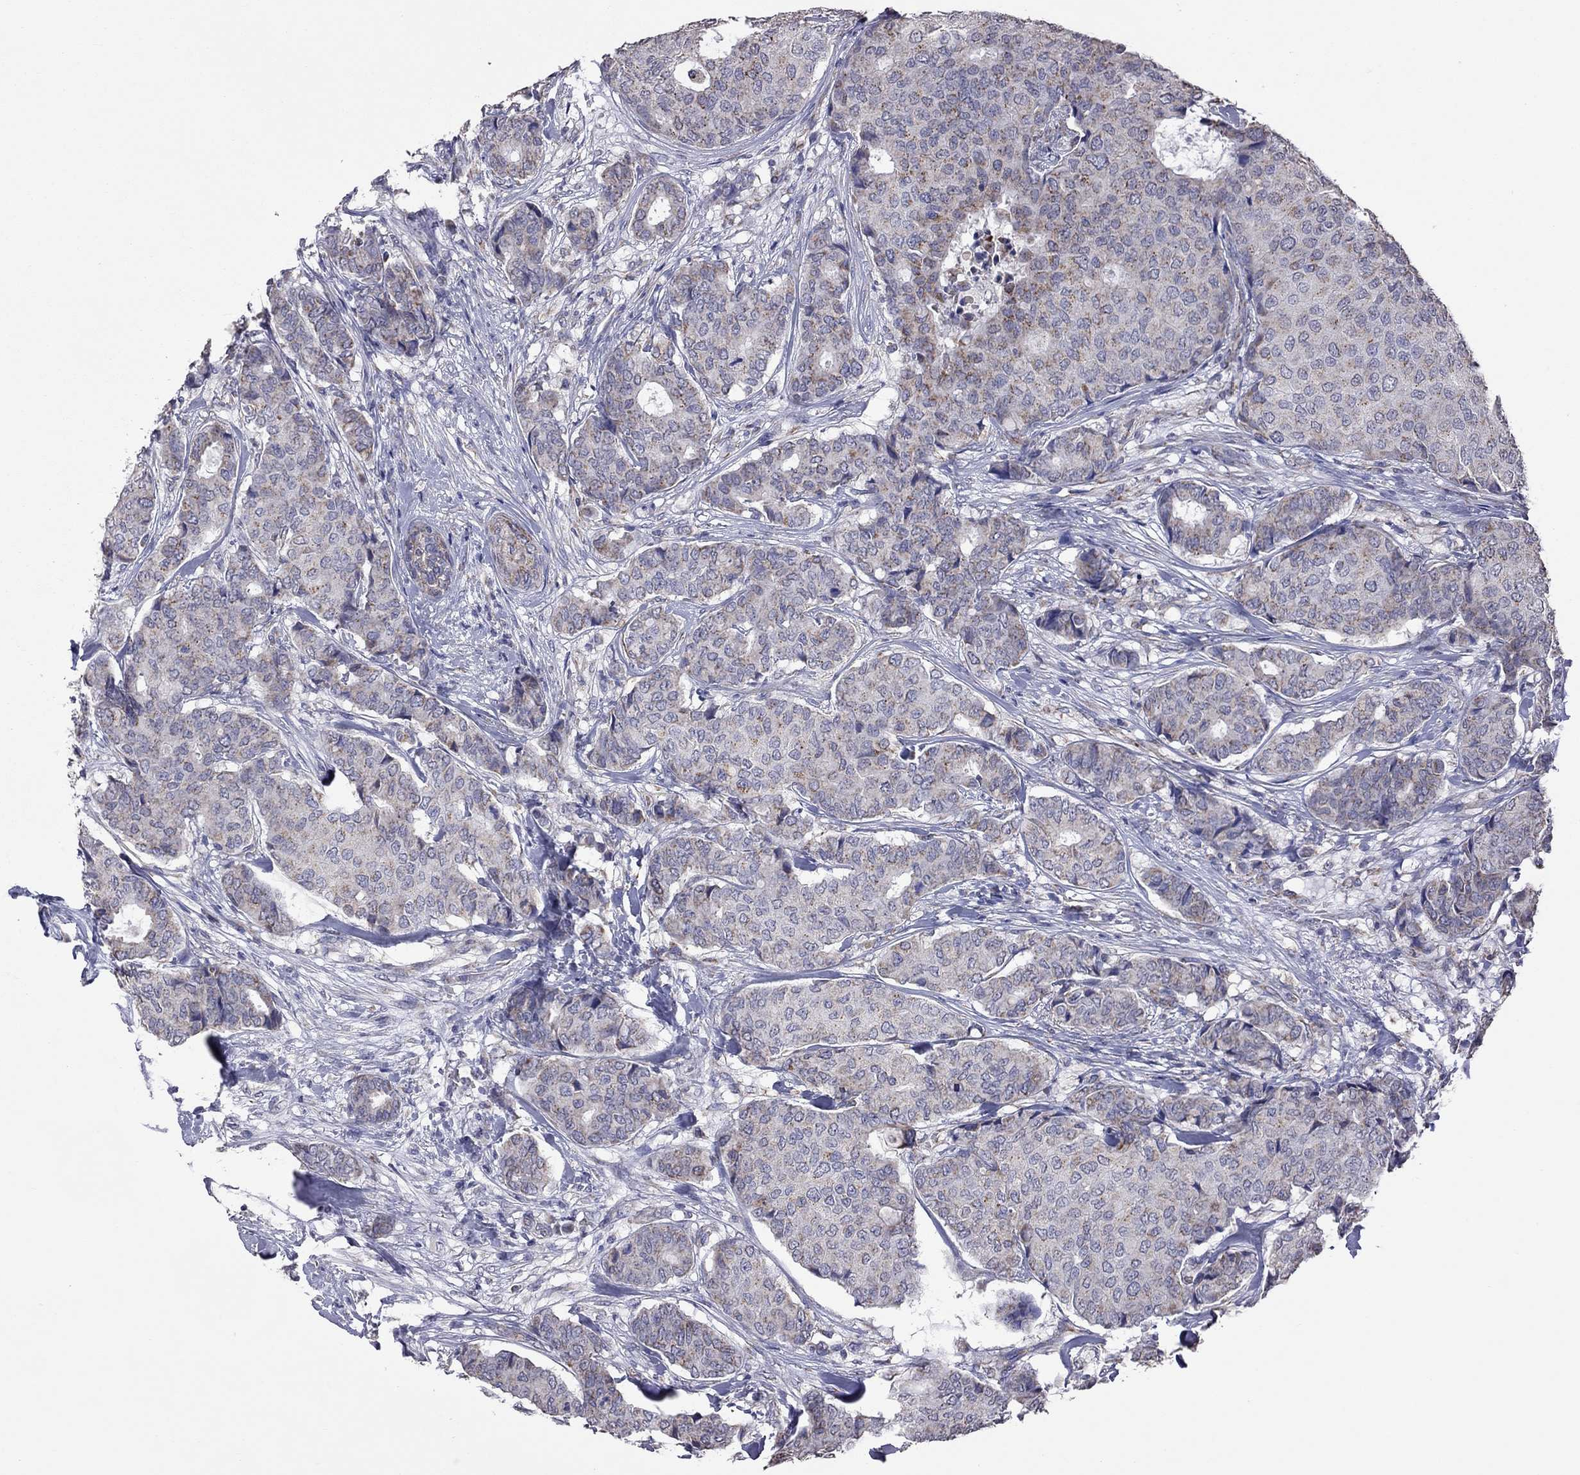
{"staining": {"intensity": "strong", "quantity": "<25%", "location": "cytoplasmic/membranous"}, "tissue": "breast cancer", "cell_type": "Tumor cells", "image_type": "cancer", "snomed": [{"axis": "morphology", "description": "Duct carcinoma"}, {"axis": "topography", "description": "Breast"}], "caption": "This photomicrograph reveals breast cancer stained with immunohistochemistry (IHC) to label a protein in brown. The cytoplasmic/membranous of tumor cells show strong positivity for the protein. Nuclei are counter-stained blue.", "gene": "NDUFB1", "patient": {"sex": "female", "age": 75}}